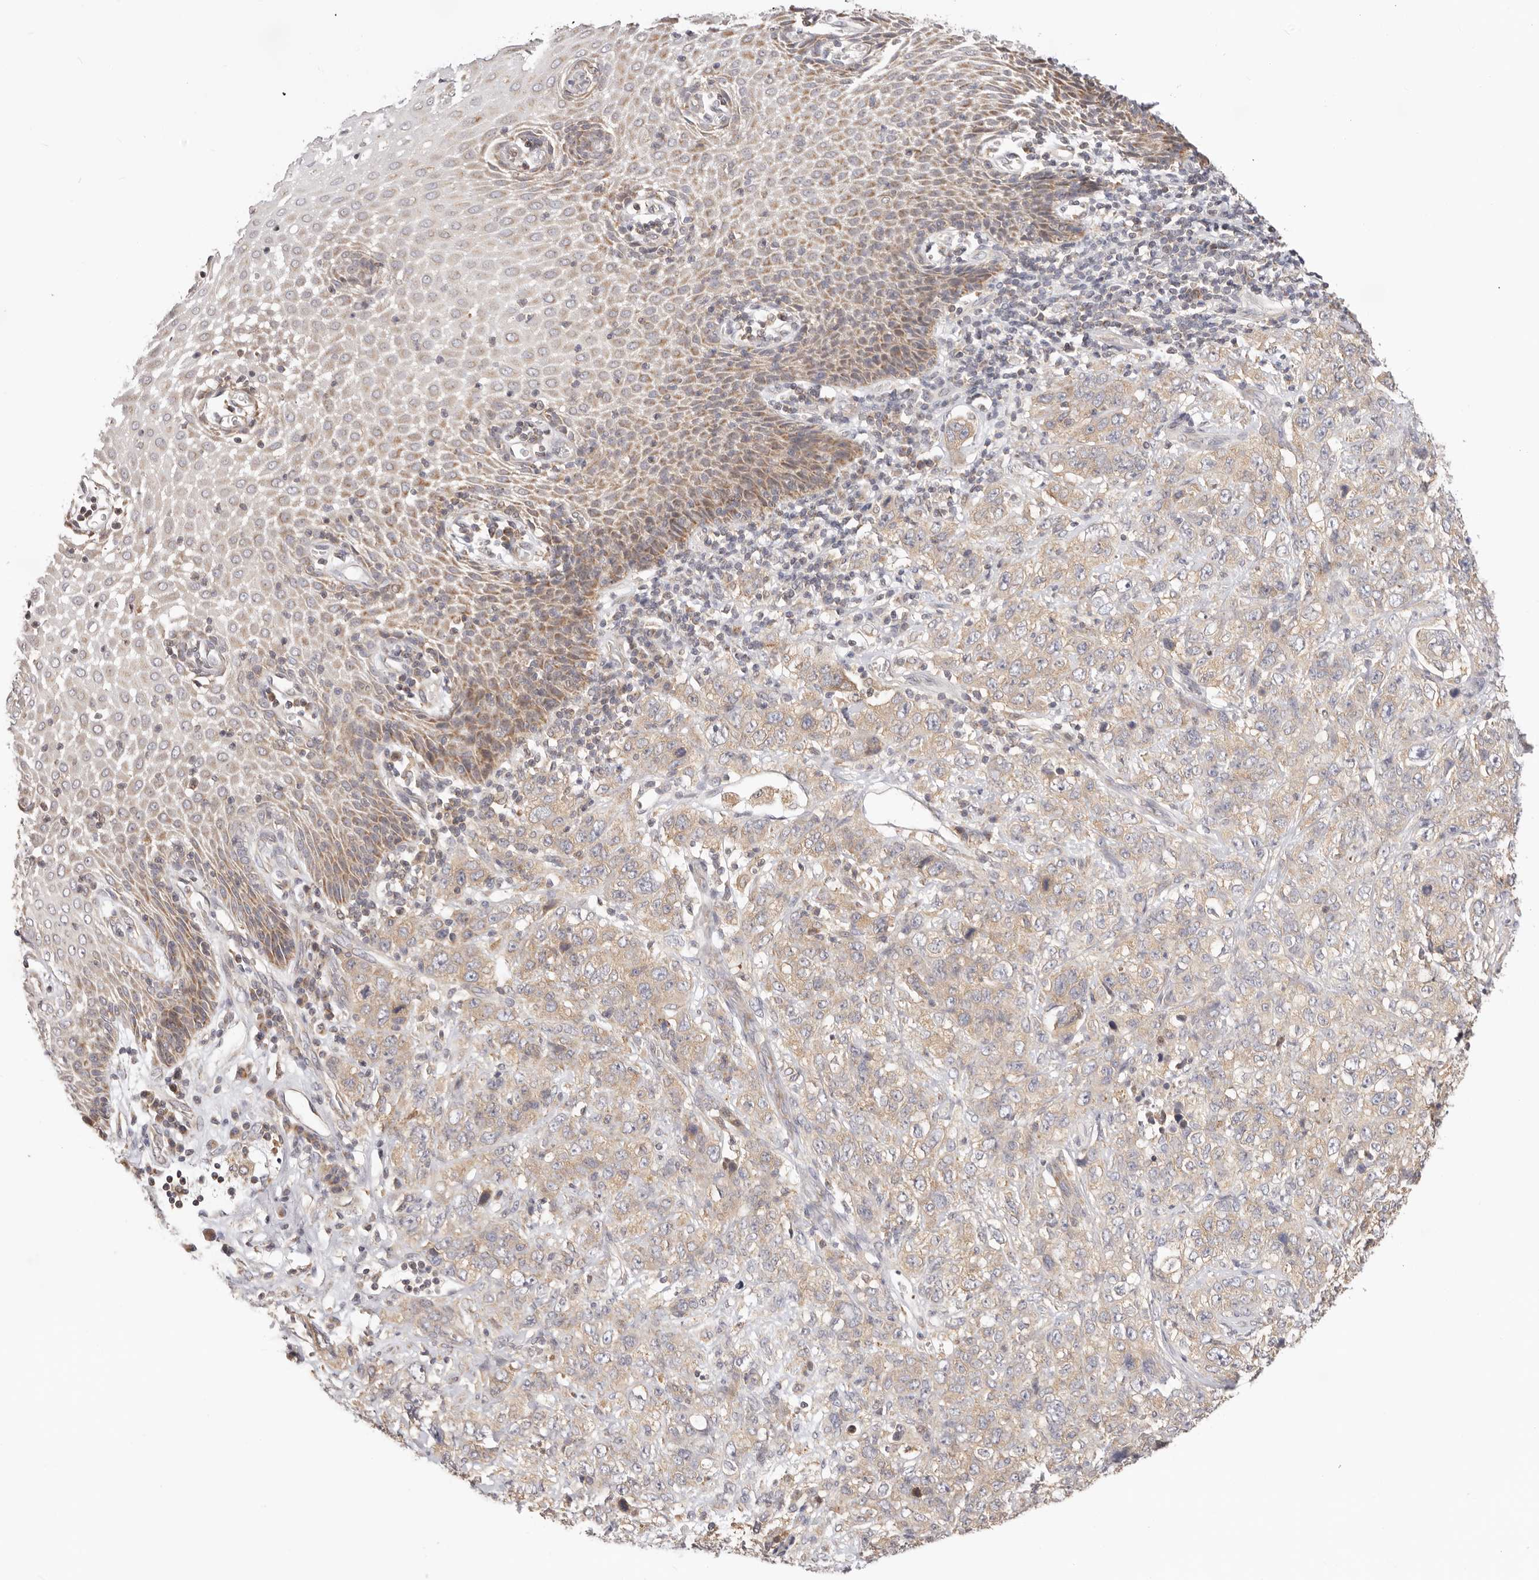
{"staining": {"intensity": "weak", "quantity": ">75%", "location": "cytoplasmic/membranous"}, "tissue": "stomach cancer", "cell_type": "Tumor cells", "image_type": "cancer", "snomed": [{"axis": "morphology", "description": "Adenocarcinoma, NOS"}, {"axis": "topography", "description": "Stomach"}], "caption": "Immunohistochemical staining of human adenocarcinoma (stomach) displays low levels of weak cytoplasmic/membranous expression in about >75% of tumor cells.", "gene": "KCMF1", "patient": {"sex": "male", "age": 48}}